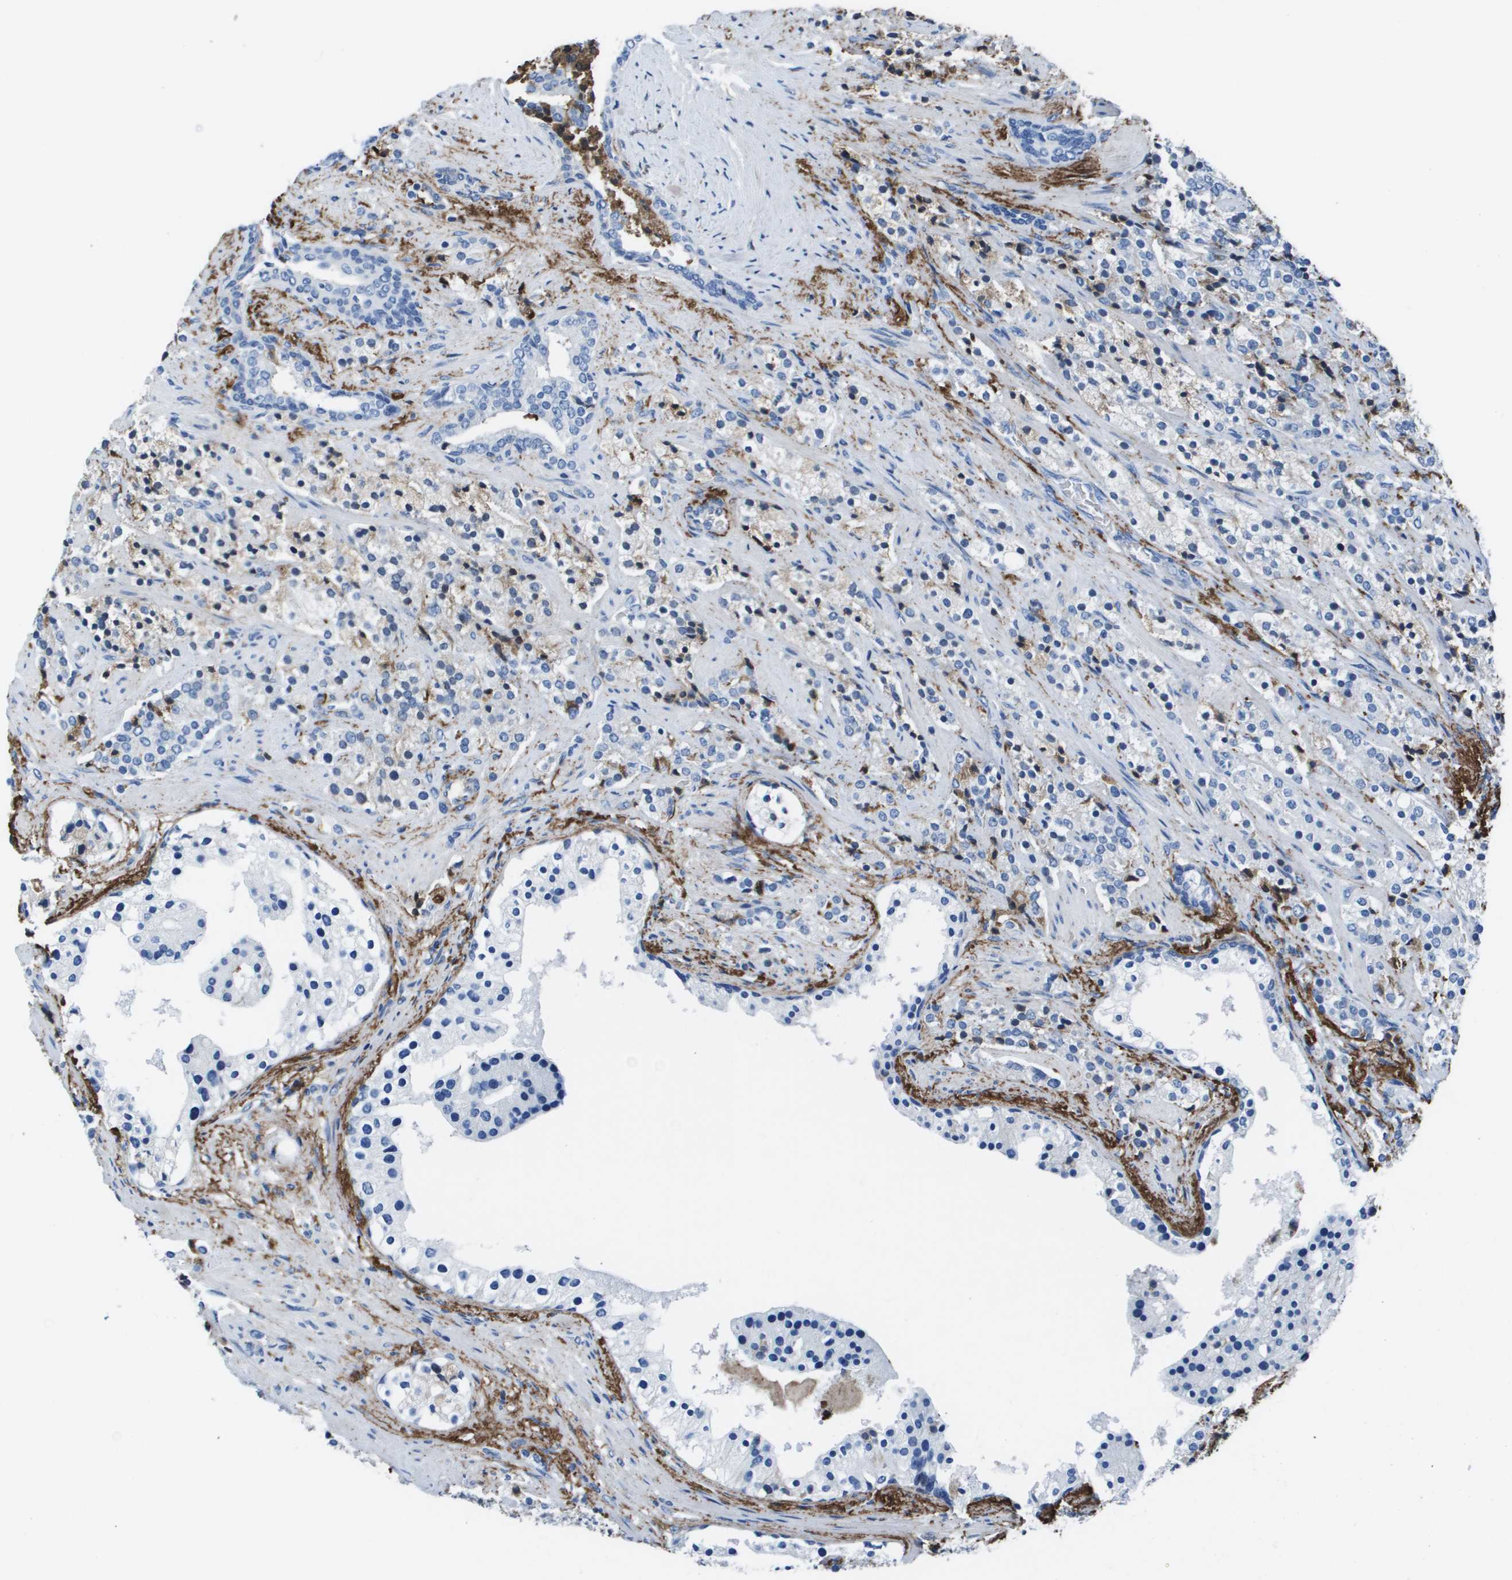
{"staining": {"intensity": "negative", "quantity": "none", "location": "none"}, "tissue": "prostate cancer", "cell_type": "Tumor cells", "image_type": "cancer", "snomed": [{"axis": "morphology", "description": "Adenocarcinoma, High grade"}, {"axis": "topography", "description": "Prostate"}], "caption": "Immunohistochemistry (IHC) image of human prostate cancer (adenocarcinoma (high-grade)) stained for a protein (brown), which shows no staining in tumor cells.", "gene": "VTN", "patient": {"sex": "male", "age": 71}}